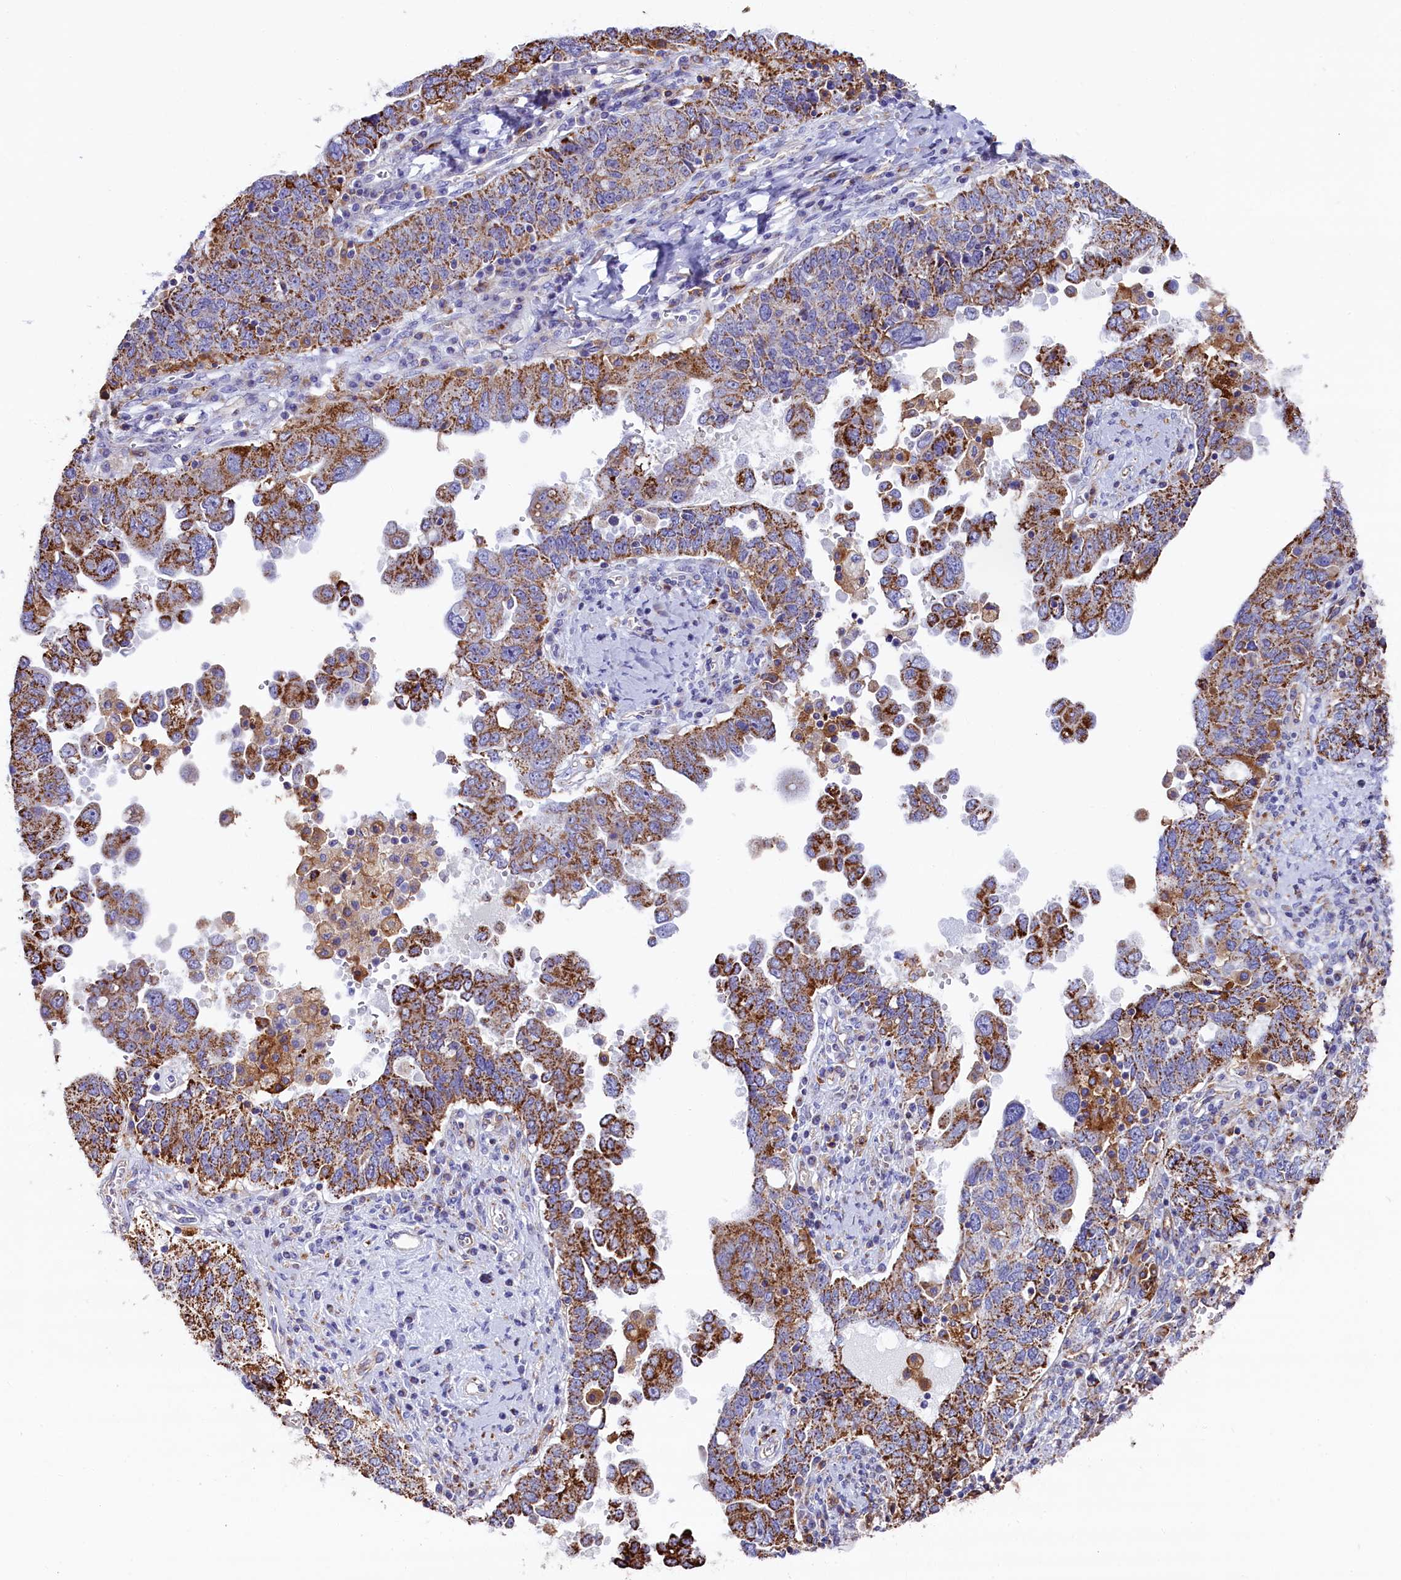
{"staining": {"intensity": "moderate", "quantity": ">75%", "location": "cytoplasmic/membranous"}, "tissue": "ovarian cancer", "cell_type": "Tumor cells", "image_type": "cancer", "snomed": [{"axis": "morphology", "description": "Carcinoma, endometroid"}, {"axis": "topography", "description": "Ovary"}], "caption": "High-power microscopy captured an immunohistochemistry (IHC) photomicrograph of ovarian cancer, revealing moderate cytoplasmic/membranous staining in approximately >75% of tumor cells.", "gene": "IL20RA", "patient": {"sex": "female", "age": 62}}